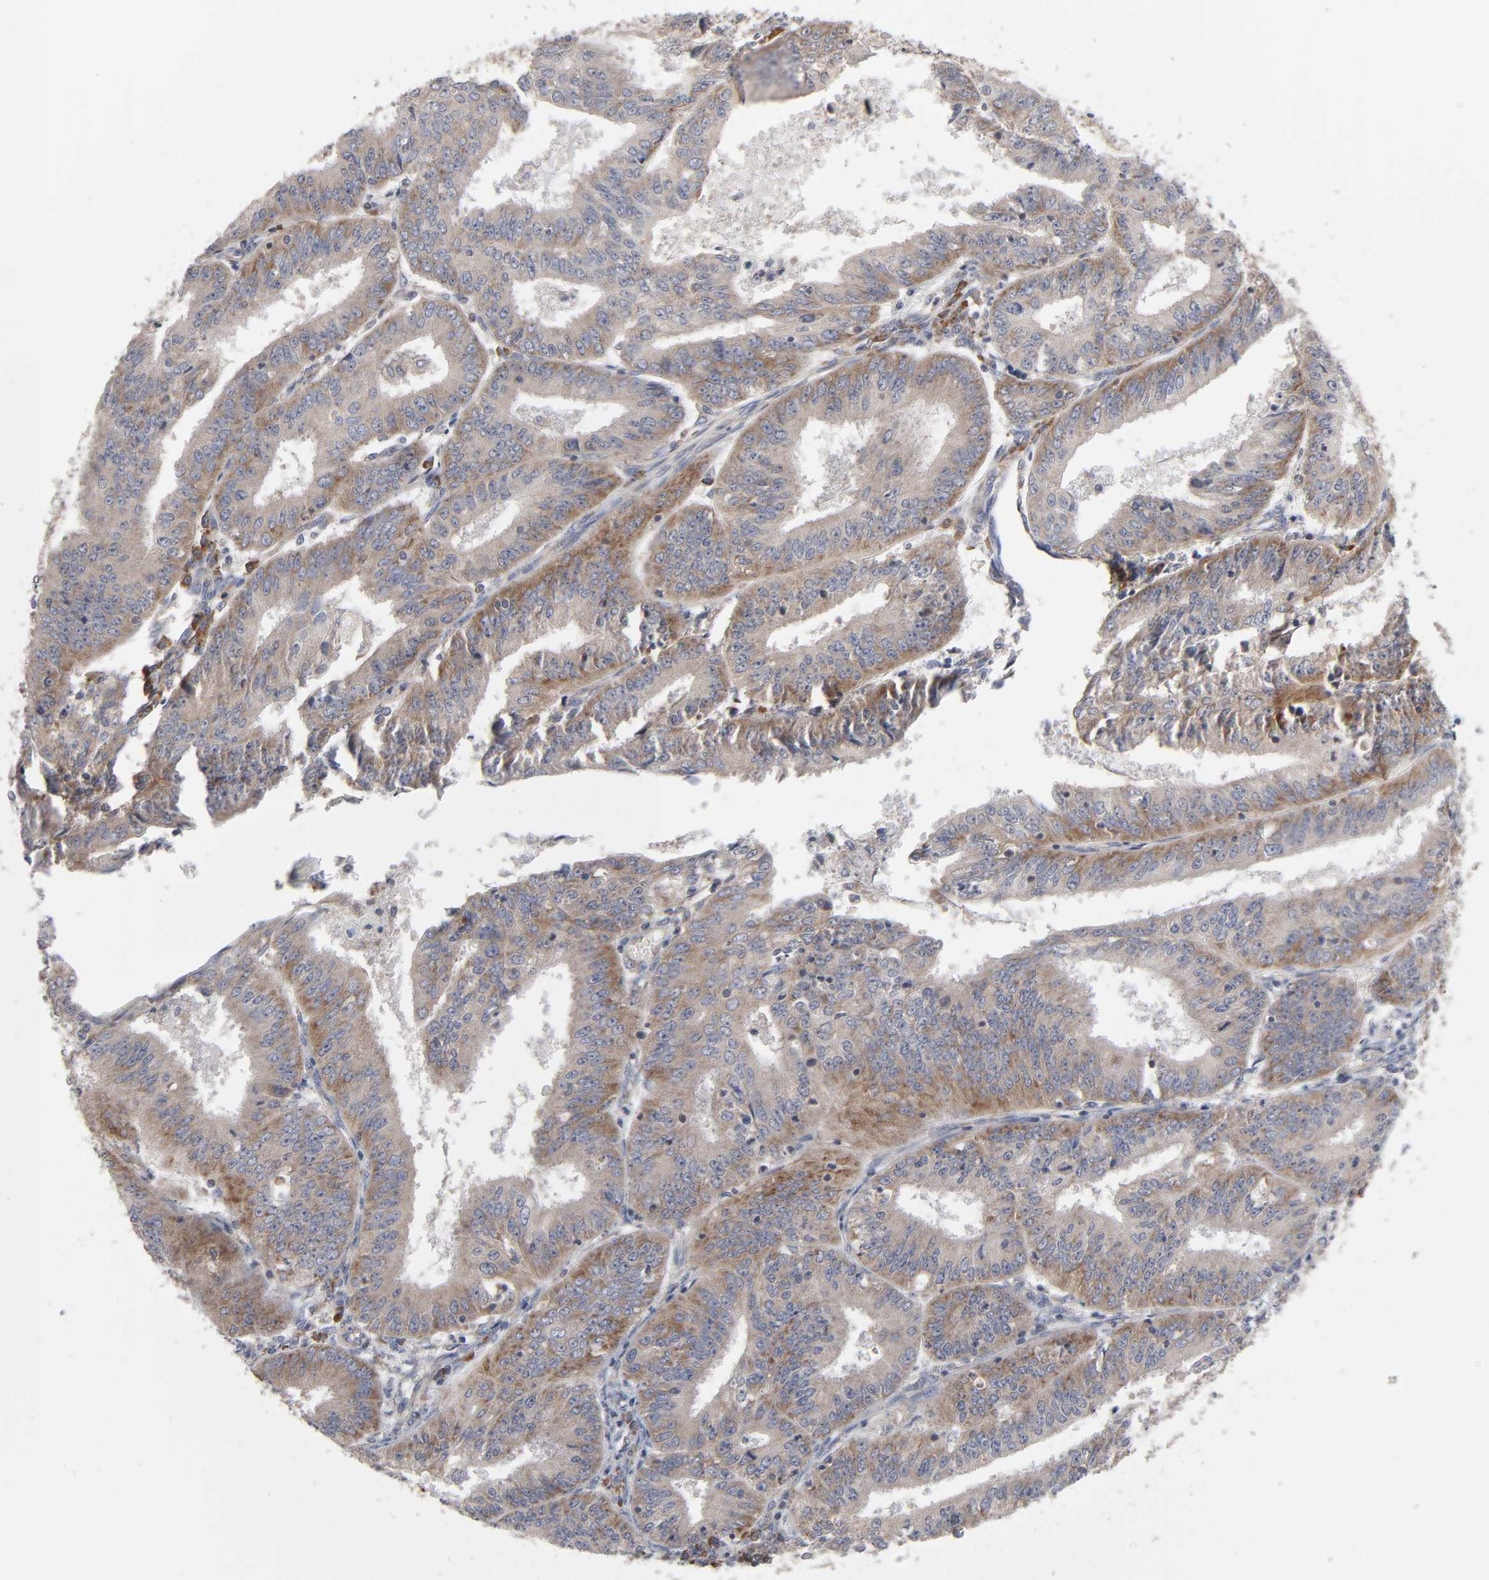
{"staining": {"intensity": "weak", "quantity": ">75%", "location": "cytoplasmic/membranous"}, "tissue": "endometrial cancer", "cell_type": "Tumor cells", "image_type": "cancer", "snomed": [{"axis": "morphology", "description": "Adenocarcinoma, NOS"}, {"axis": "topography", "description": "Endometrium"}], "caption": "A brown stain highlights weak cytoplasmic/membranous expression of a protein in endometrial cancer (adenocarcinoma) tumor cells.", "gene": "IL4R", "patient": {"sex": "female", "age": 42}}